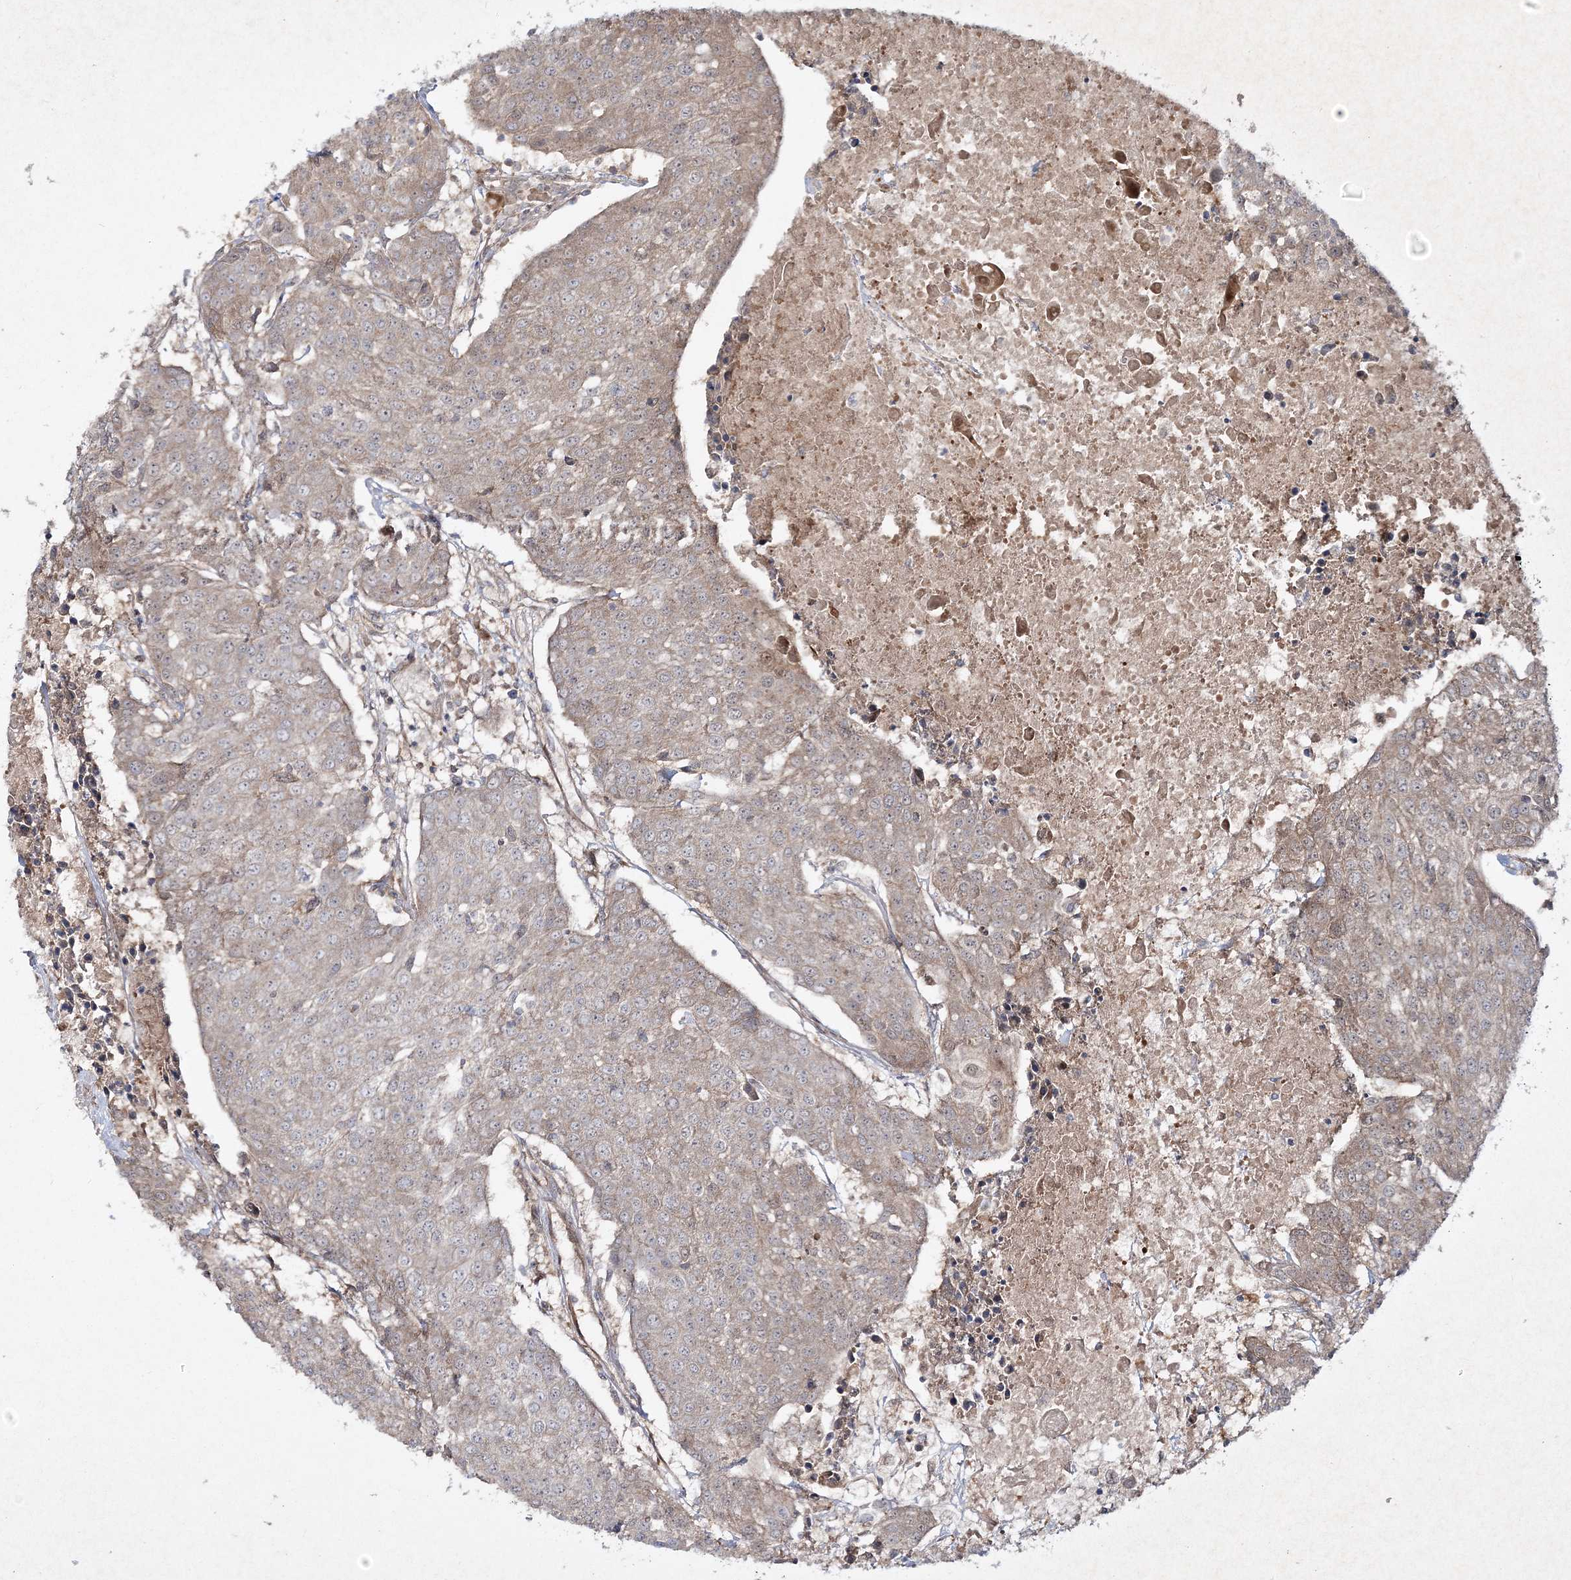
{"staining": {"intensity": "weak", "quantity": "25%-75%", "location": "cytoplasmic/membranous"}, "tissue": "urothelial cancer", "cell_type": "Tumor cells", "image_type": "cancer", "snomed": [{"axis": "morphology", "description": "Urothelial carcinoma, High grade"}, {"axis": "topography", "description": "Urinary bladder"}], "caption": "Immunohistochemical staining of urothelial cancer demonstrates low levels of weak cytoplasmic/membranous protein staining in approximately 25%-75% of tumor cells.", "gene": "MOCS2", "patient": {"sex": "female", "age": 85}}